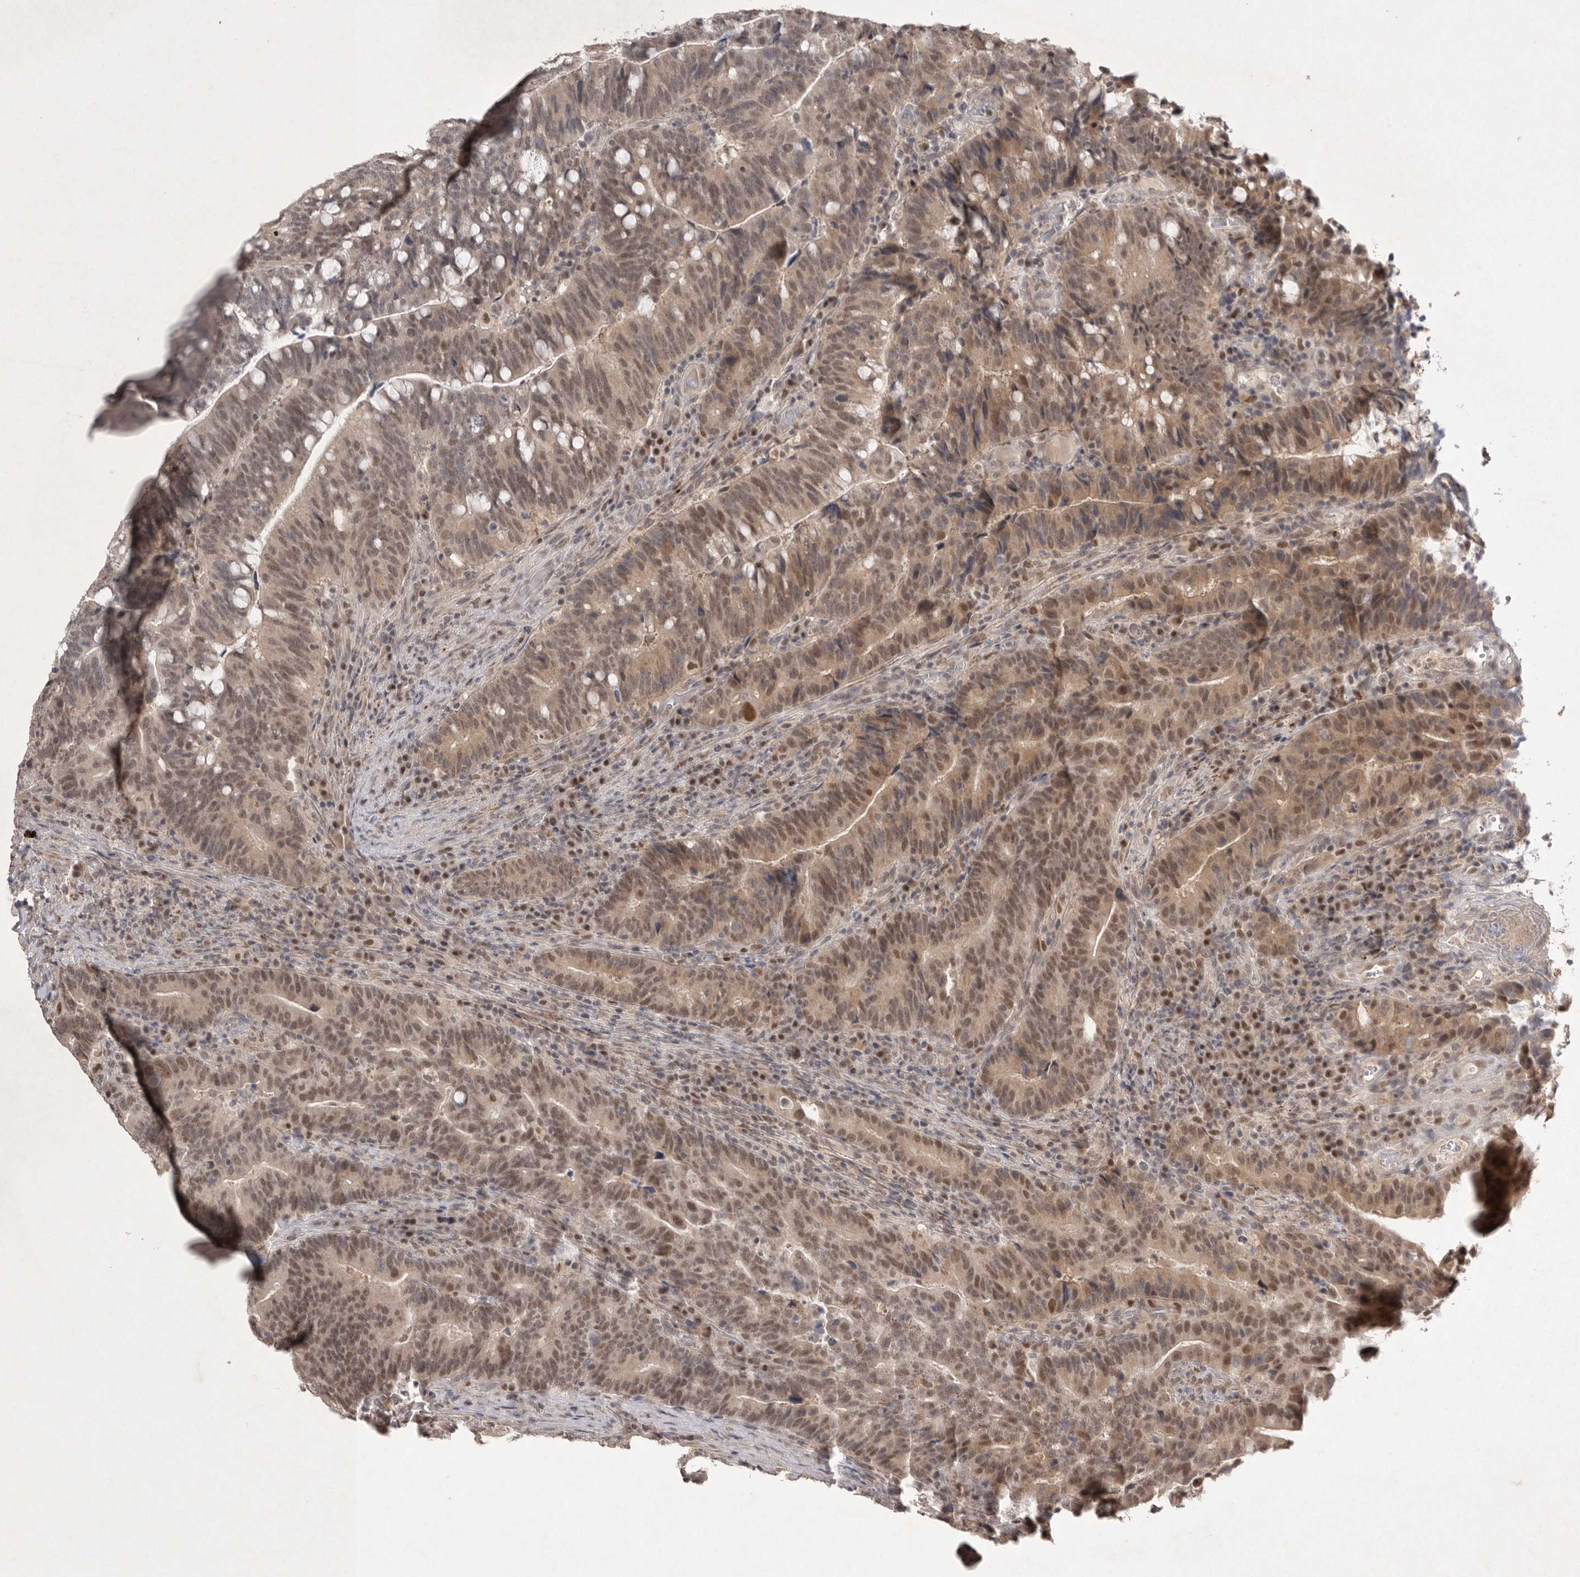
{"staining": {"intensity": "moderate", "quantity": ">75%", "location": "cytoplasmic/membranous,nuclear"}, "tissue": "colorectal cancer", "cell_type": "Tumor cells", "image_type": "cancer", "snomed": [{"axis": "morphology", "description": "Adenocarcinoma, NOS"}, {"axis": "topography", "description": "Colon"}], "caption": "This is a histology image of IHC staining of colorectal cancer (adenocarcinoma), which shows moderate expression in the cytoplasmic/membranous and nuclear of tumor cells.", "gene": "HUS1", "patient": {"sex": "female", "age": 66}}